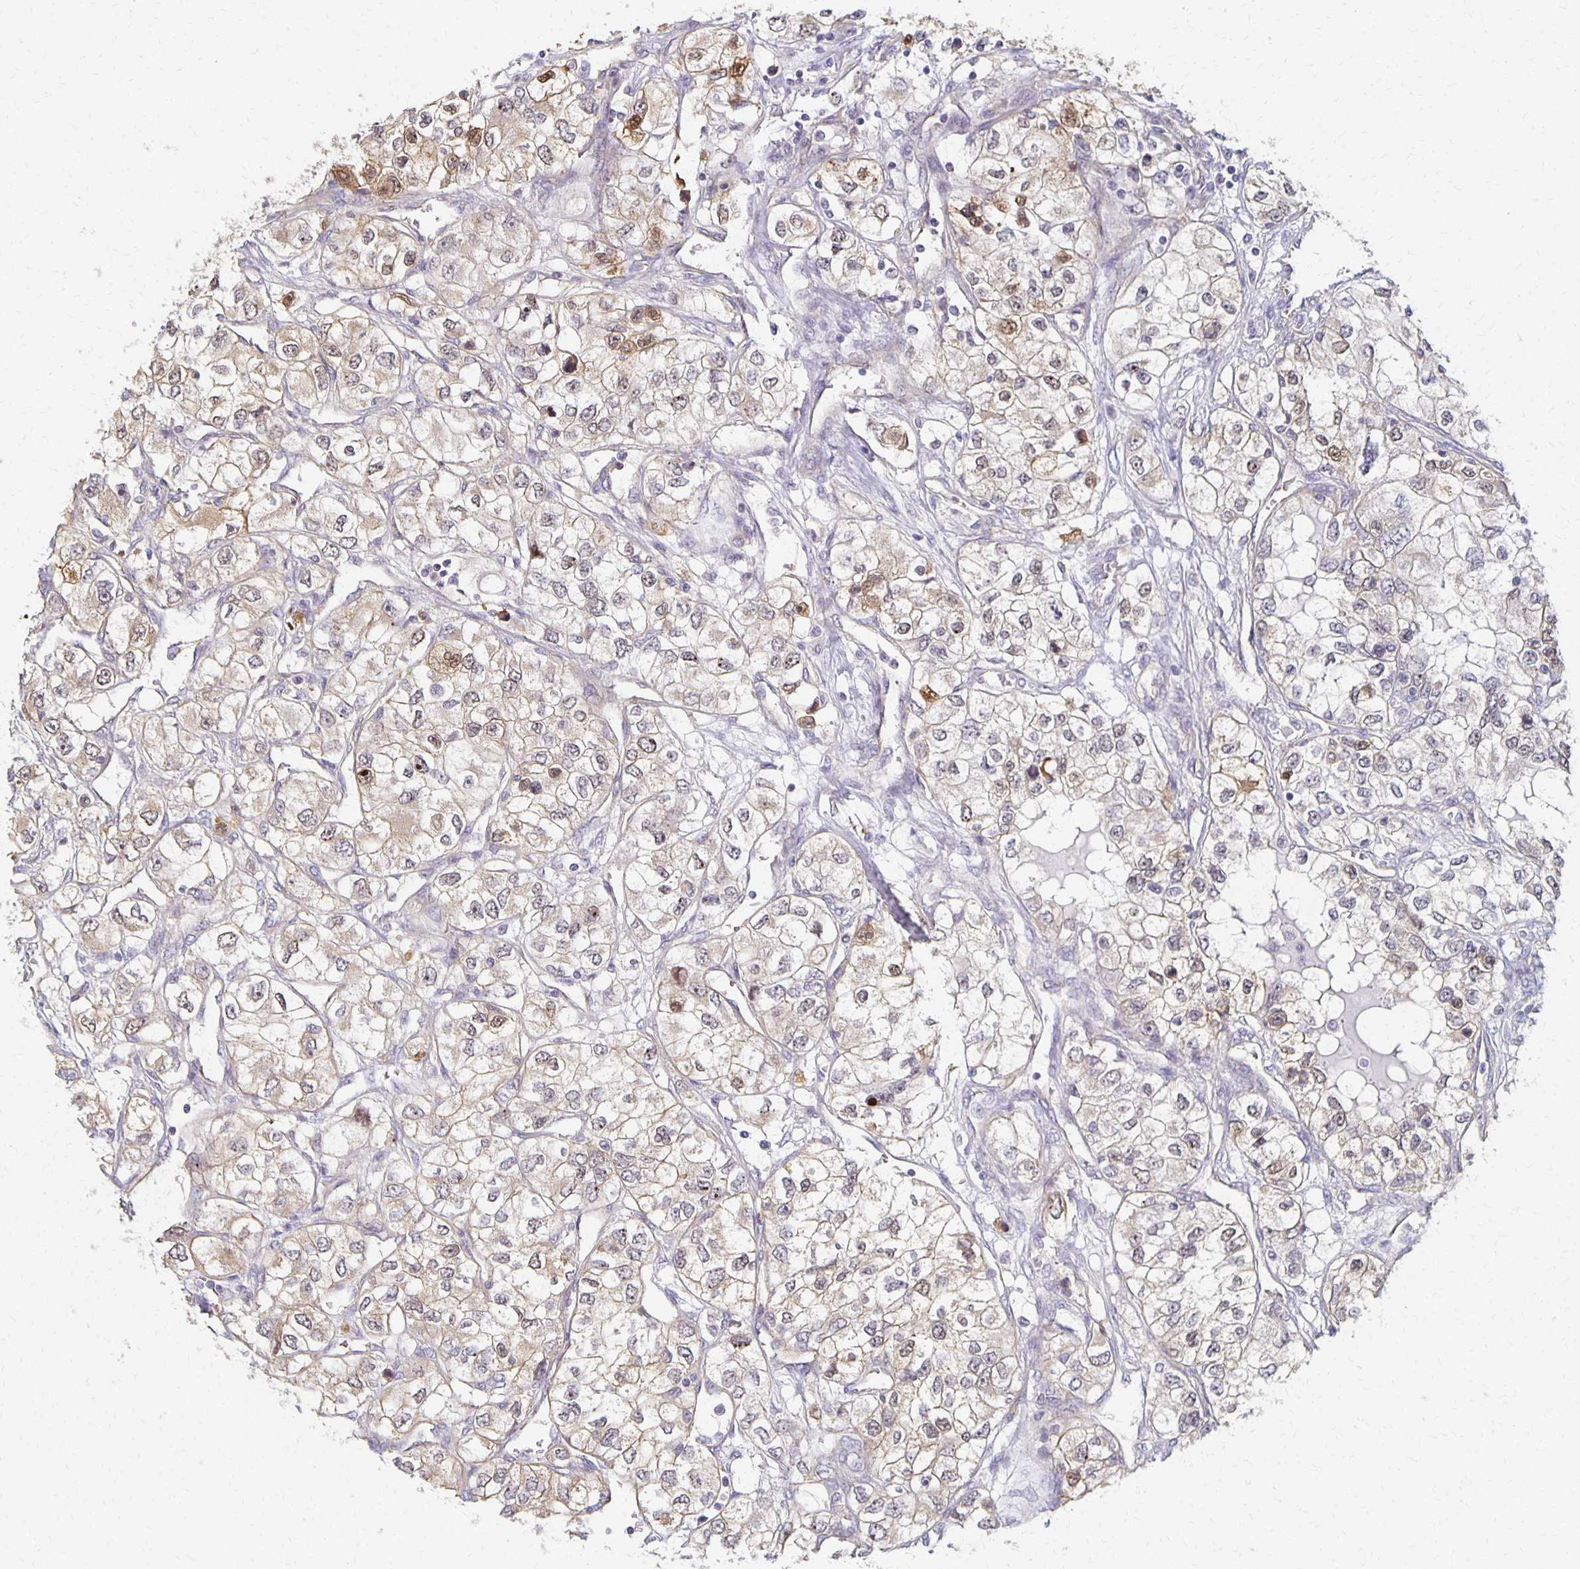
{"staining": {"intensity": "weak", "quantity": "25%-75%", "location": "cytoplasmic/membranous"}, "tissue": "renal cancer", "cell_type": "Tumor cells", "image_type": "cancer", "snomed": [{"axis": "morphology", "description": "Adenocarcinoma, NOS"}, {"axis": "topography", "description": "Kidney"}], "caption": "Renal cancer (adenocarcinoma) stained with DAB (3,3'-diaminobenzidine) immunohistochemistry demonstrates low levels of weak cytoplasmic/membranous staining in approximately 25%-75% of tumor cells. The staining was performed using DAB (3,3'-diaminobenzidine), with brown indicating positive protein expression. Nuclei are stained blue with hematoxylin.", "gene": "SORL1", "patient": {"sex": "female", "age": 59}}